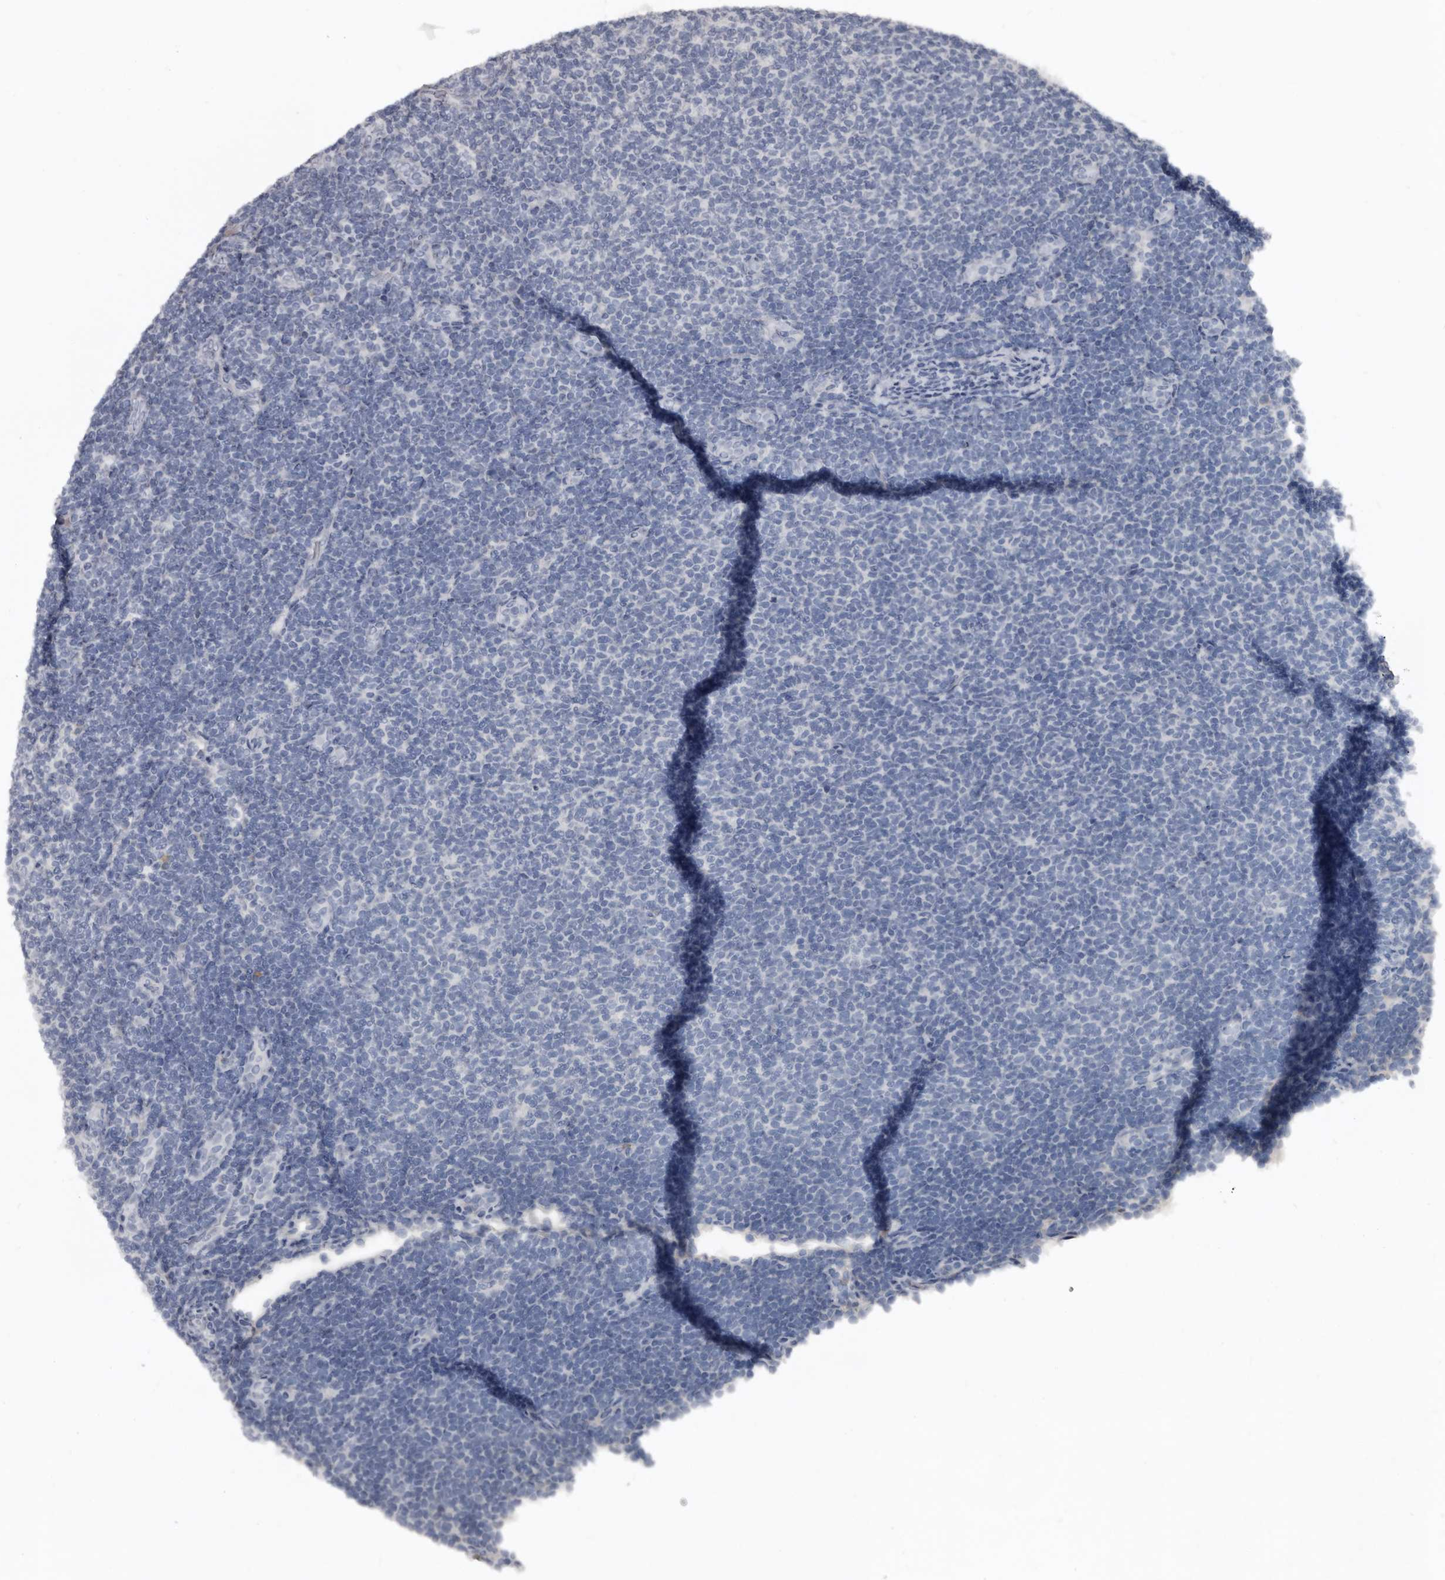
{"staining": {"intensity": "negative", "quantity": "none", "location": "none"}, "tissue": "lymphoma", "cell_type": "Tumor cells", "image_type": "cancer", "snomed": [{"axis": "morphology", "description": "Malignant lymphoma, non-Hodgkin's type, Low grade"}, {"axis": "topography", "description": "Lymph node"}], "caption": "Tumor cells are negative for brown protein staining in malignant lymphoma, non-Hodgkin's type (low-grade). (Stains: DAB immunohistochemistry with hematoxylin counter stain, Microscopy: brightfield microscopy at high magnification).", "gene": "GREB1", "patient": {"sex": "male", "age": 66}}